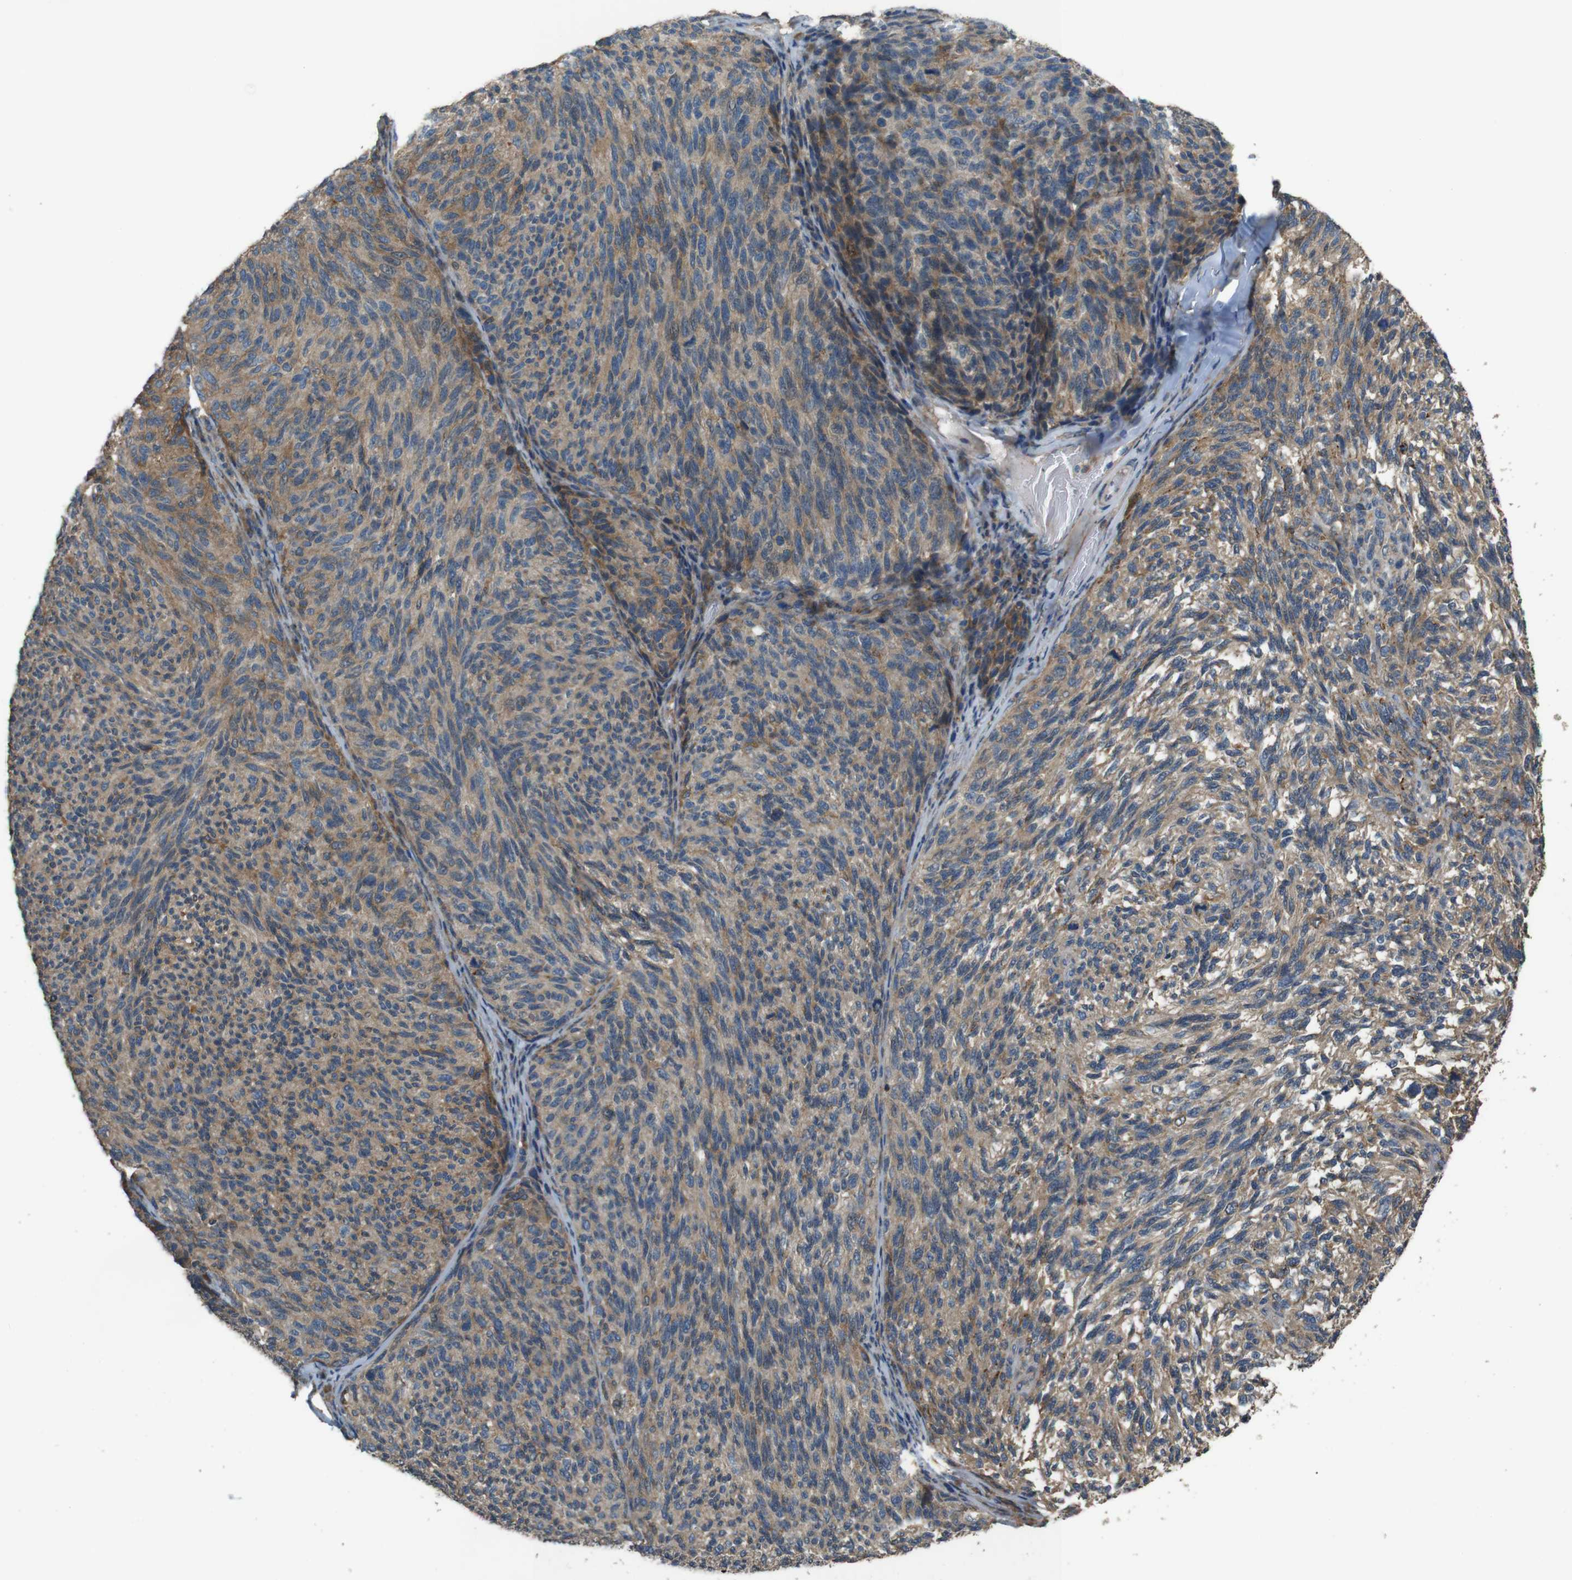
{"staining": {"intensity": "moderate", "quantity": ">75%", "location": "cytoplasmic/membranous"}, "tissue": "melanoma", "cell_type": "Tumor cells", "image_type": "cancer", "snomed": [{"axis": "morphology", "description": "Malignant melanoma, NOS"}, {"axis": "topography", "description": "Skin"}], "caption": "Human malignant melanoma stained with a protein marker demonstrates moderate staining in tumor cells.", "gene": "ARHGAP24", "patient": {"sex": "female", "age": 73}}